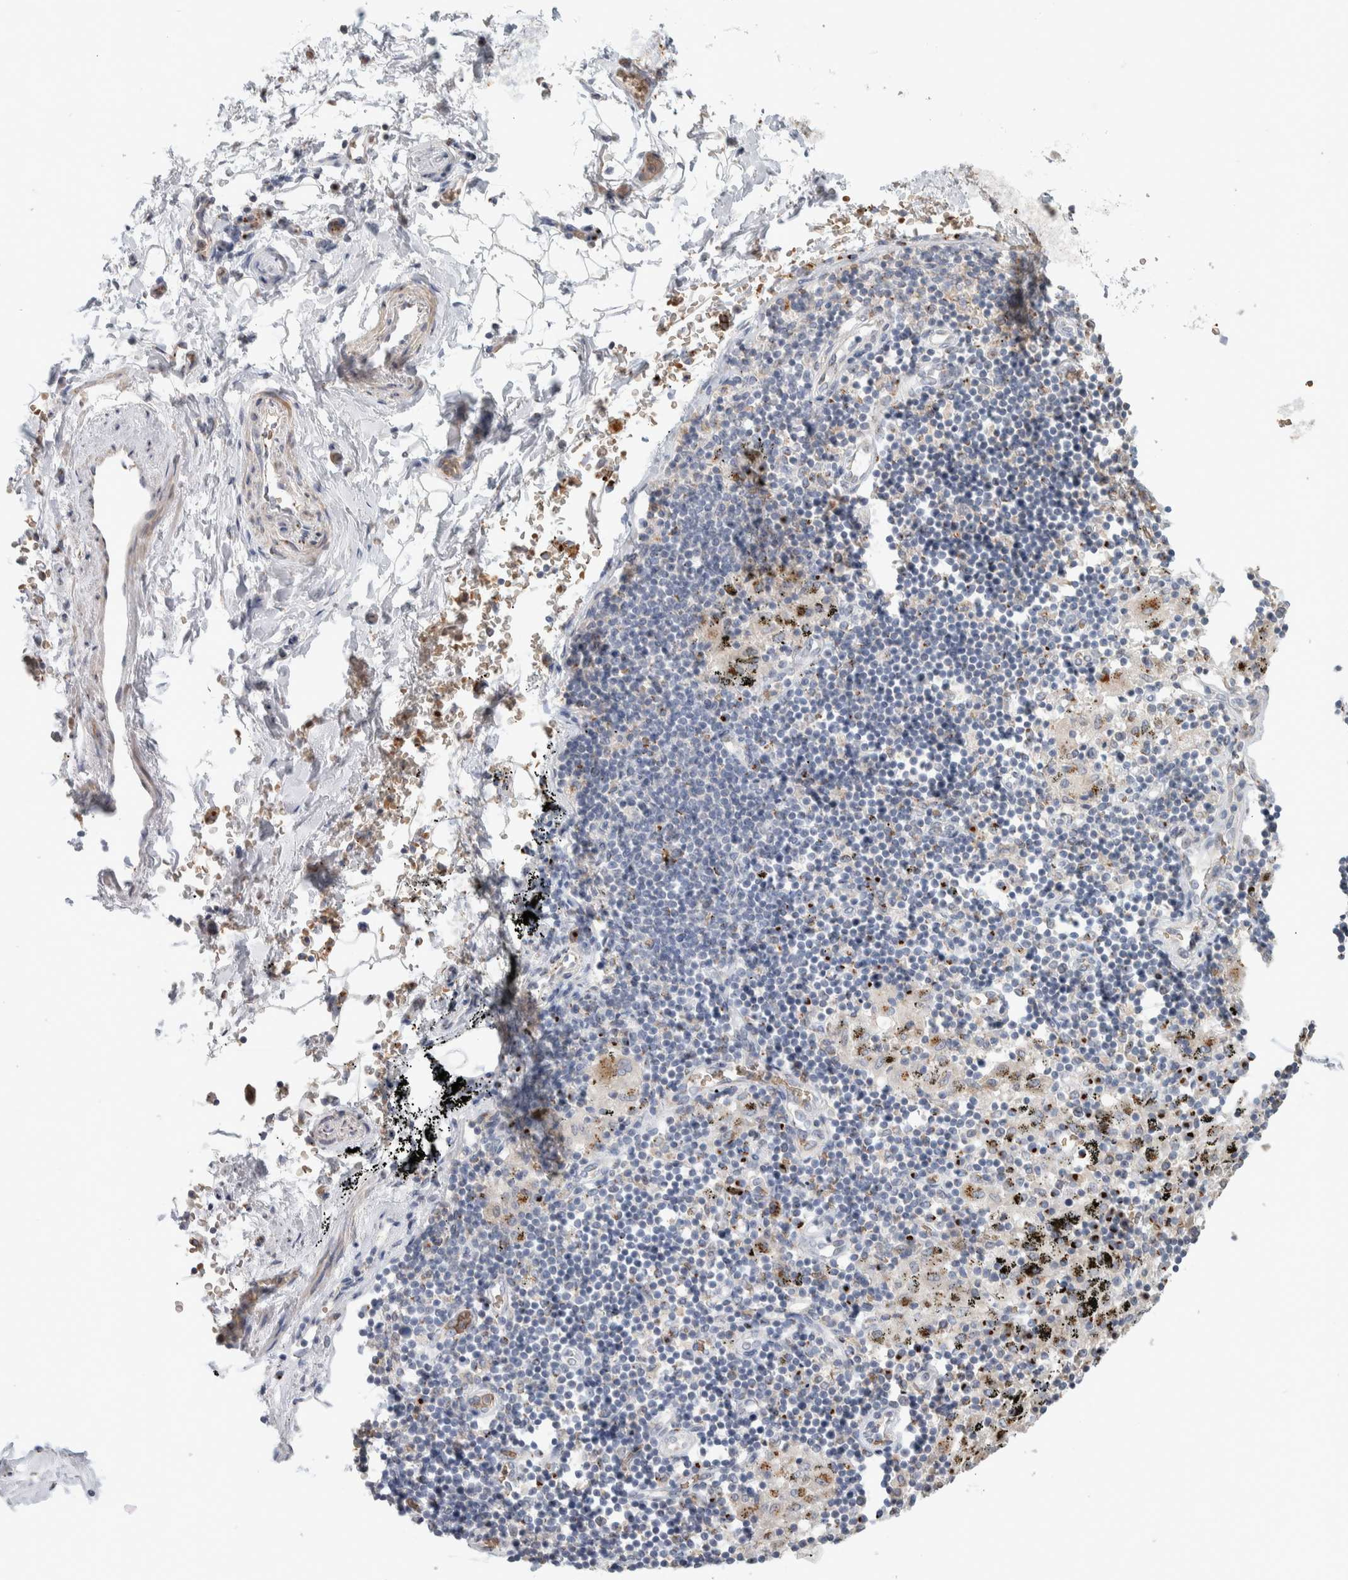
{"staining": {"intensity": "negative", "quantity": "none", "location": "none"}, "tissue": "adipose tissue", "cell_type": "Adipocytes", "image_type": "normal", "snomed": [{"axis": "morphology", "description": "Normal tissue, NOS"}, {"axis": "topography", "description": "Cartilage tissue"}, {"axis": "topography", "description": "Lung"}], "caption": "A high-resolution photomicrograph shows immunohistochemistry (IHC) staining of benign adipose tissue, which displays no significant staining in adipocytes.", "gene": "SLC38A10", "patient": {"sex": "female", "age": 77}}